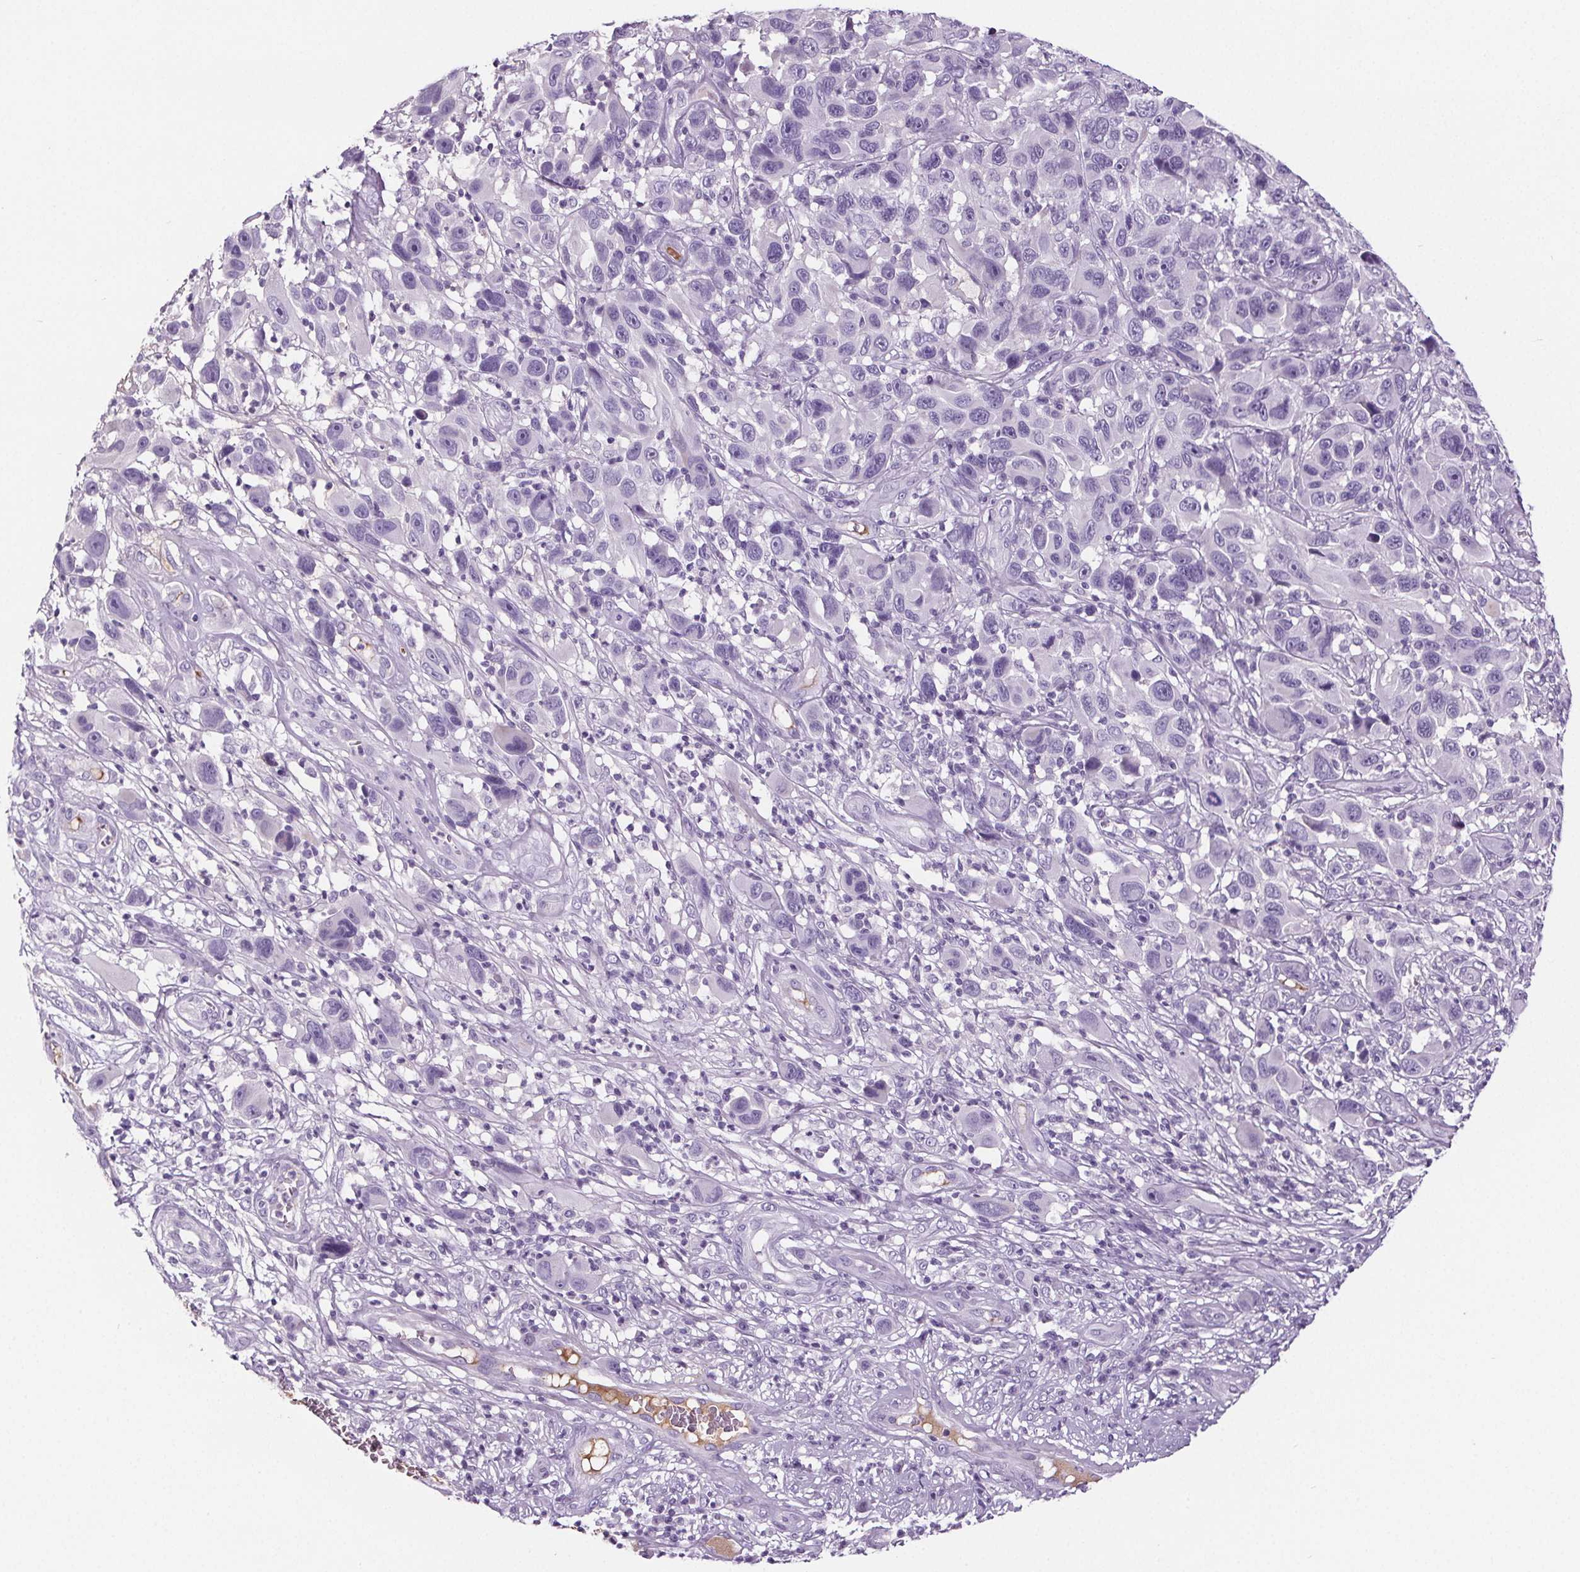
{"staining": {"intensity": "negative", "quantity": "none", "location": "none"}, "tissue": "melanoma", "cell_type": "Tumor cells", "image_type": "cancer", "snomed": [{"axis": "morphology", "description": "Malignant melanoma, NOS"}, {"axis": "topography", "description": "Skin"}], "caption": "An image of human melanoma is negative for staining in tumor cells. The staining is performed using DAB brown chromogen with nuclei counter-stained in using hematoxylin.", "gene": "CD5L", "patient": {"sex": "male", "age": 53}}